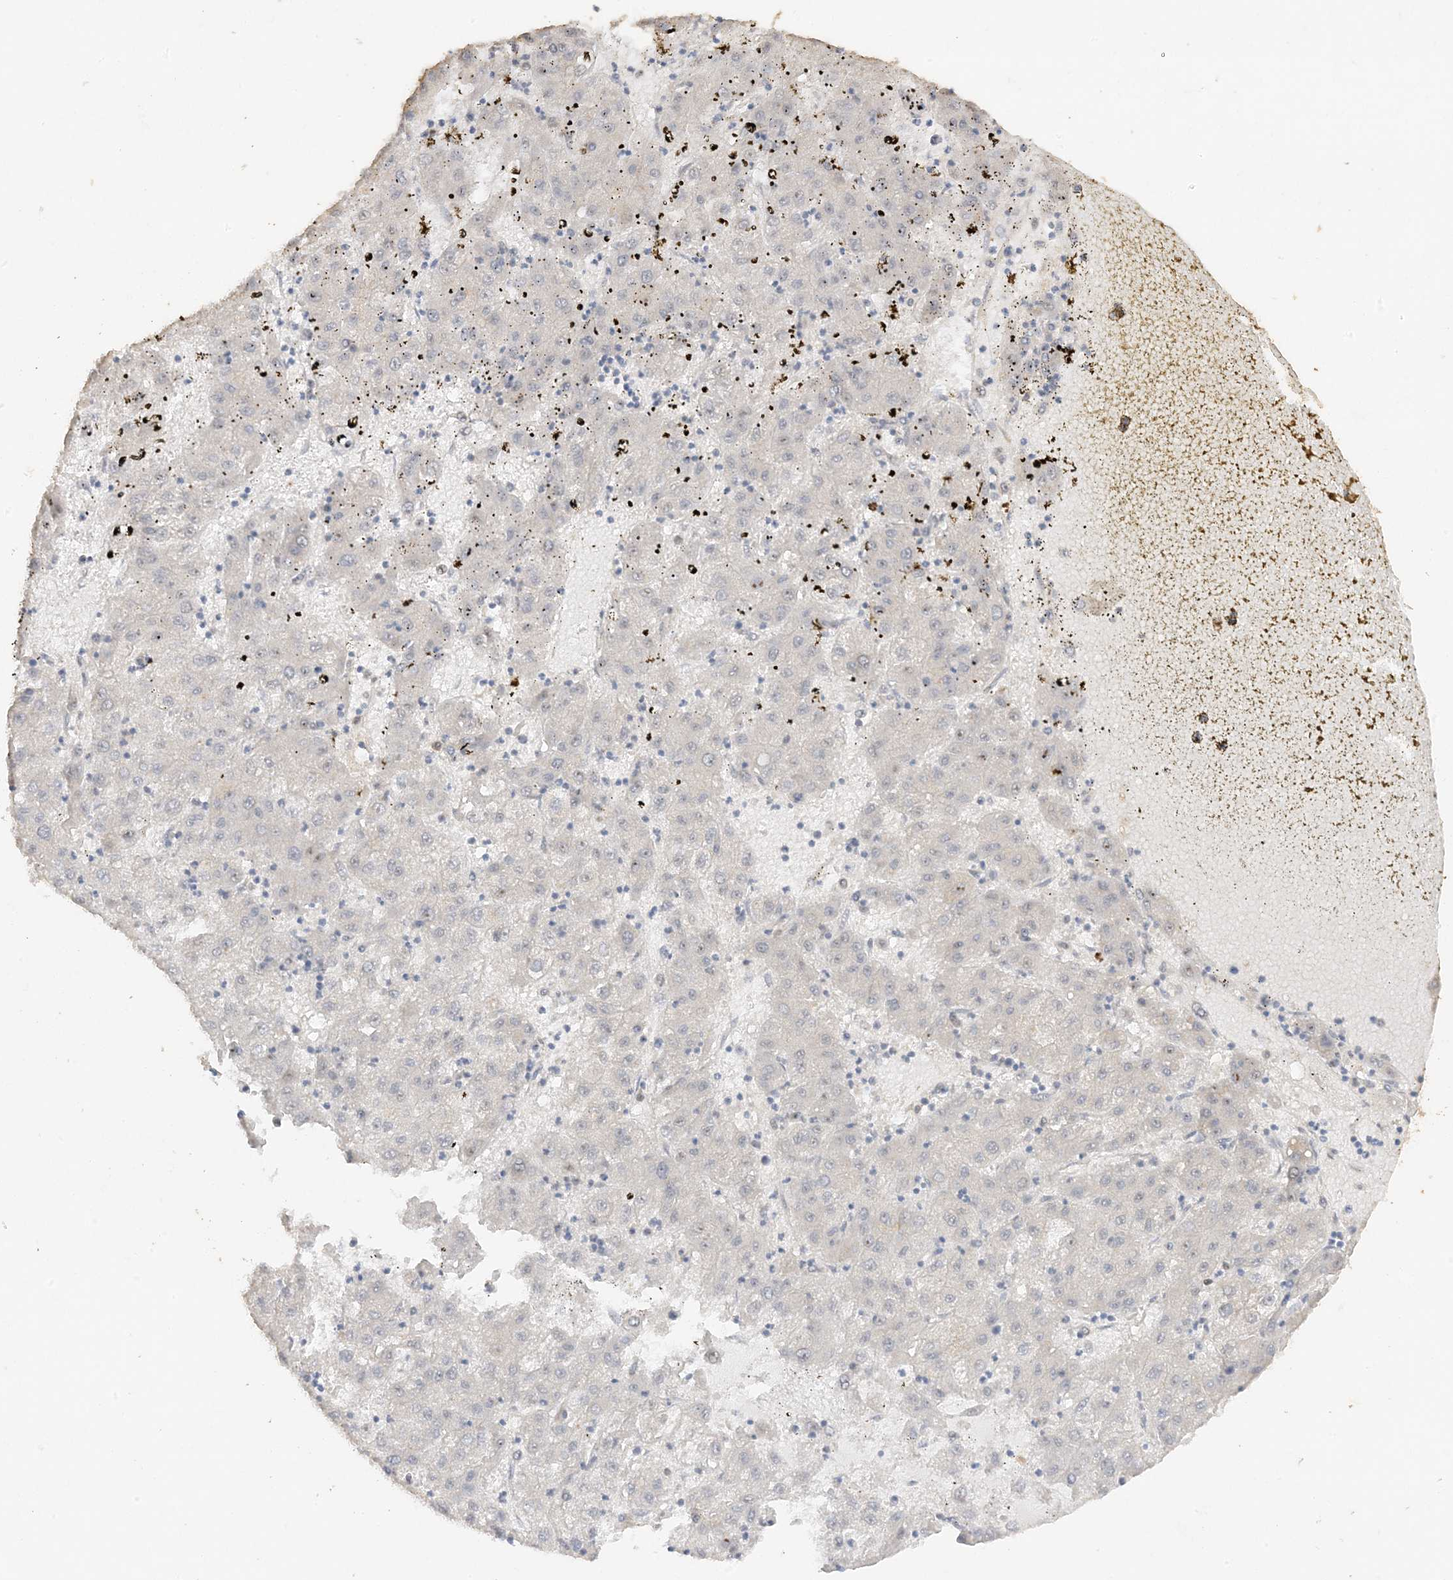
{"staining": {"intensity": "negative", "quantity": "none", "location": "none"}, "tissue": "liver cancer", "cell_type": "Tumor cells", "image_type": "cancer", "snomed": [{"axis": "morphology", "description": "Carcinoma, Hepatocellular, NOS"}, {"axis": "topography", "description": "Liver"}], "caption": "Immunohistochemistry of human liver hepatocellular carcinoma displays no expression in tumor cells. (Stains: DAB (3,3'-diaminobenzidine) IHC with hematoxylin counter stain, Microscopy: brightfield microscopy at high magnification).", "gene": "DDX18", "patient": {"sex": "male", "age": 72}}